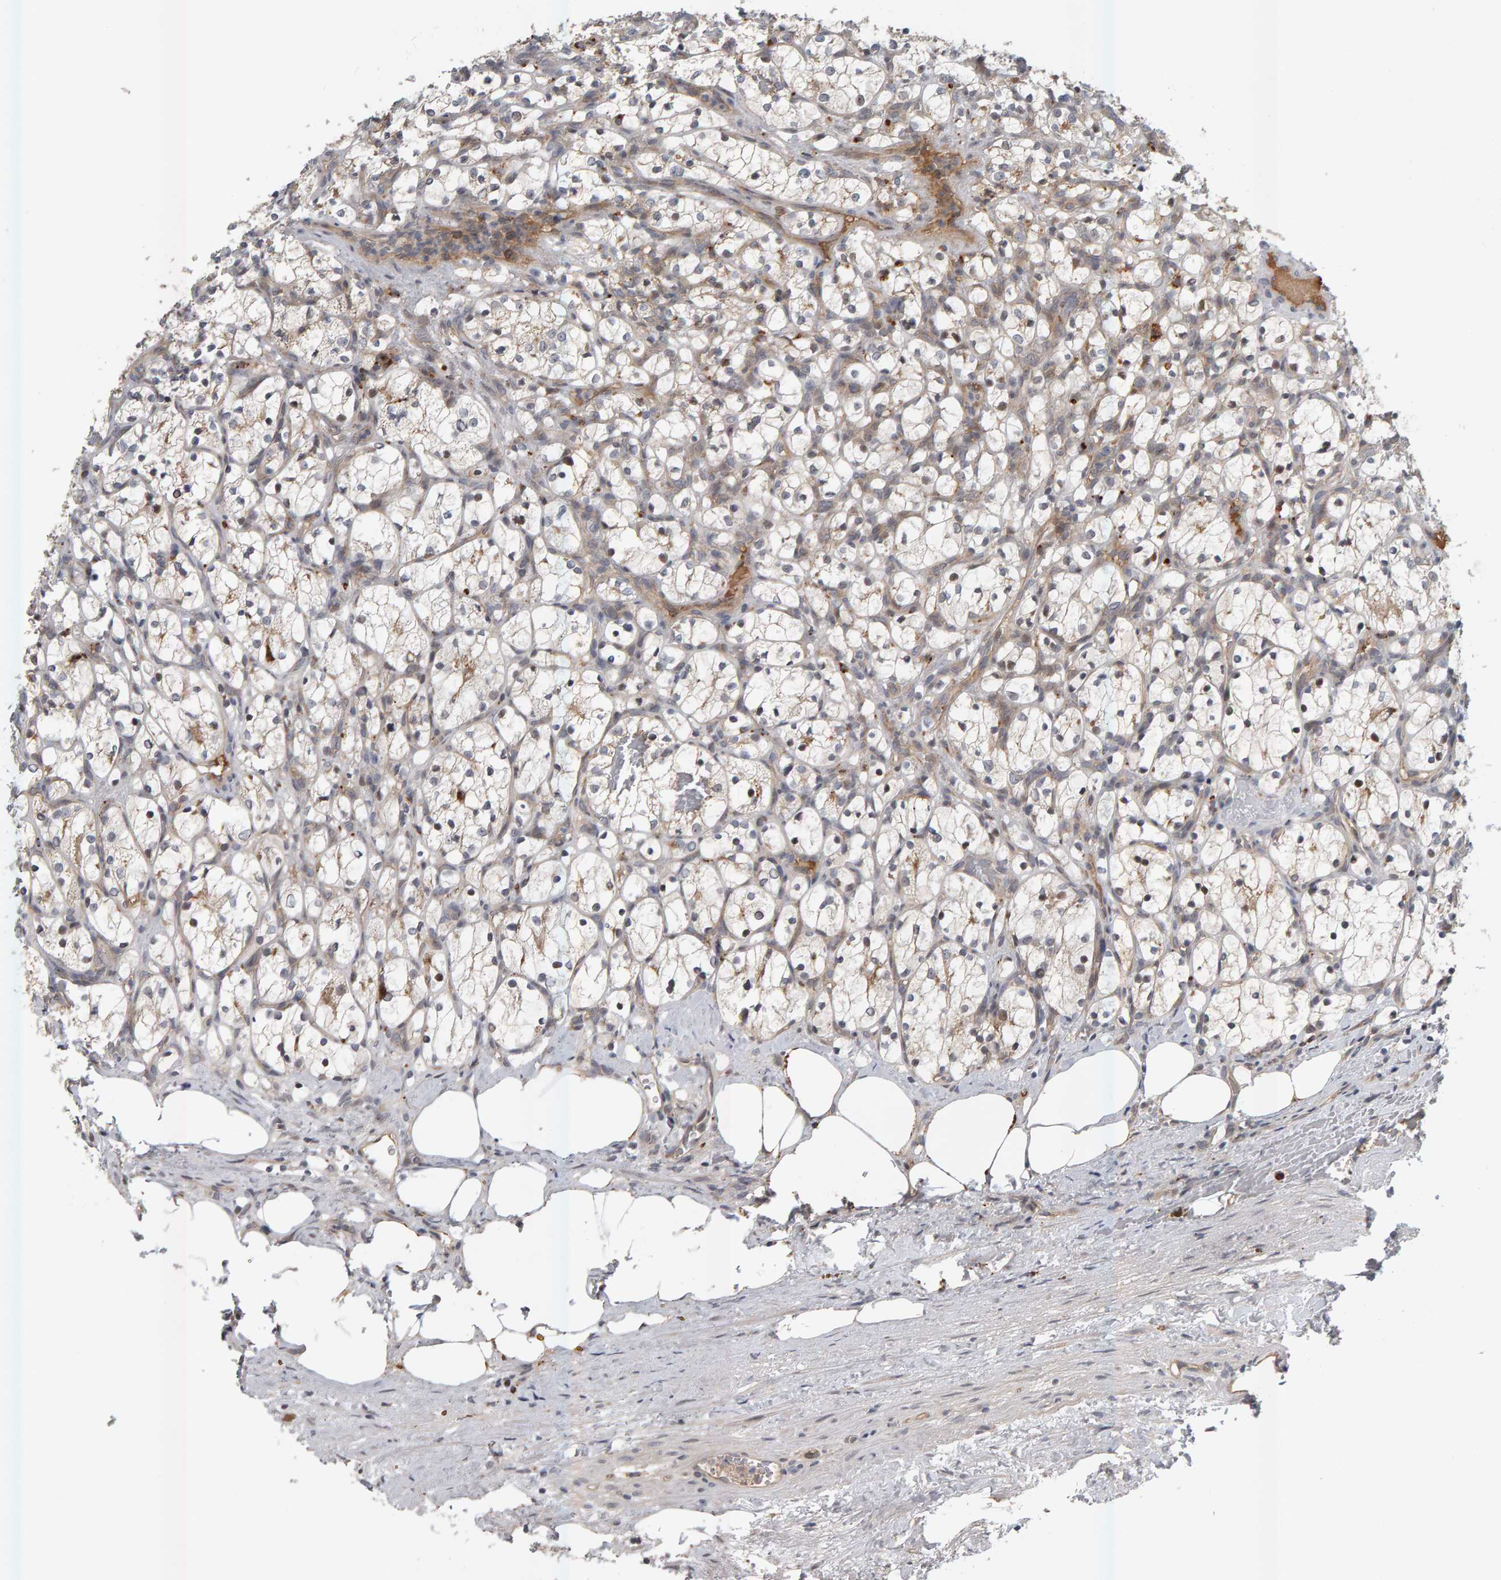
{"staining": {"intensity": "weak", "quantity": "<25%", "location": "cytoplasmic/membranous"}, "tissue": "renal cancer", "cell_type": "Tumor cells", "image_type": "cancer", "snomed": [{"axis": "morphology", "description": "Adenocarcinoma, NOS"}, {"axis": "topography", "description": "Kidney"}], "caption": "Tumor cells show no significant staining in renal cancer (adenocarcinoma).", "gene": "ZNF160", "patient": {"sex": "female", "age": 69}}